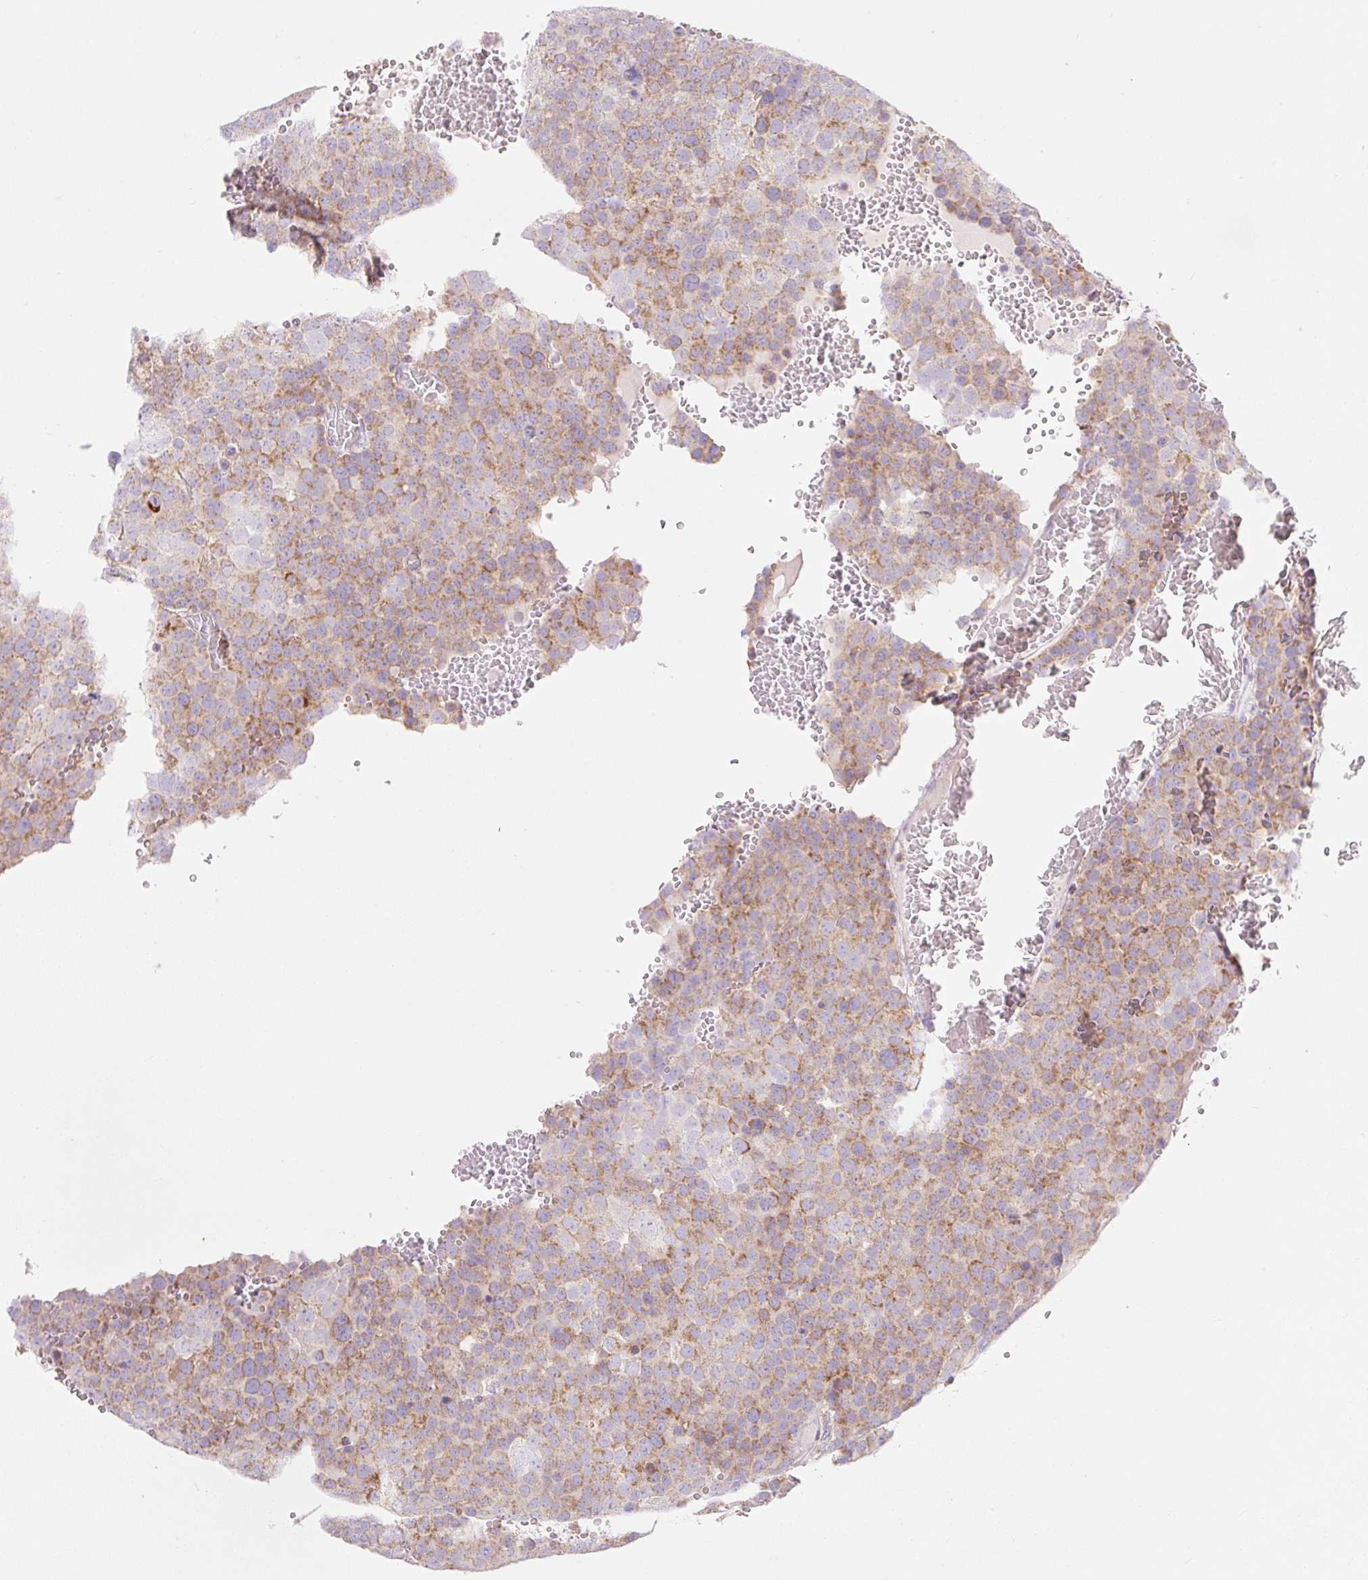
{"staining": {"intensity": "moderate", "quantity": ">75%", "location": "cytoplasmic/membranous"}, "tissue": "testis cancer", "cell_type": "Tumor cells", "image_type": "cancer", "snomed": [{"axis": "morphology", "description": "Seminoma, NOS"}, {"axis": "topography", "description": "Testis"}], "caption": "Seminoma (testis) stained with DAB IHC demonstrates medium levels of moderate cytoplasmic/membranous positivity in approximately >75% of tumor cells. (DAB IHC with brightfield microscopy, high magnification).", "gene": "FOCAD", "patient": {"sex": "male", "age": 71}}